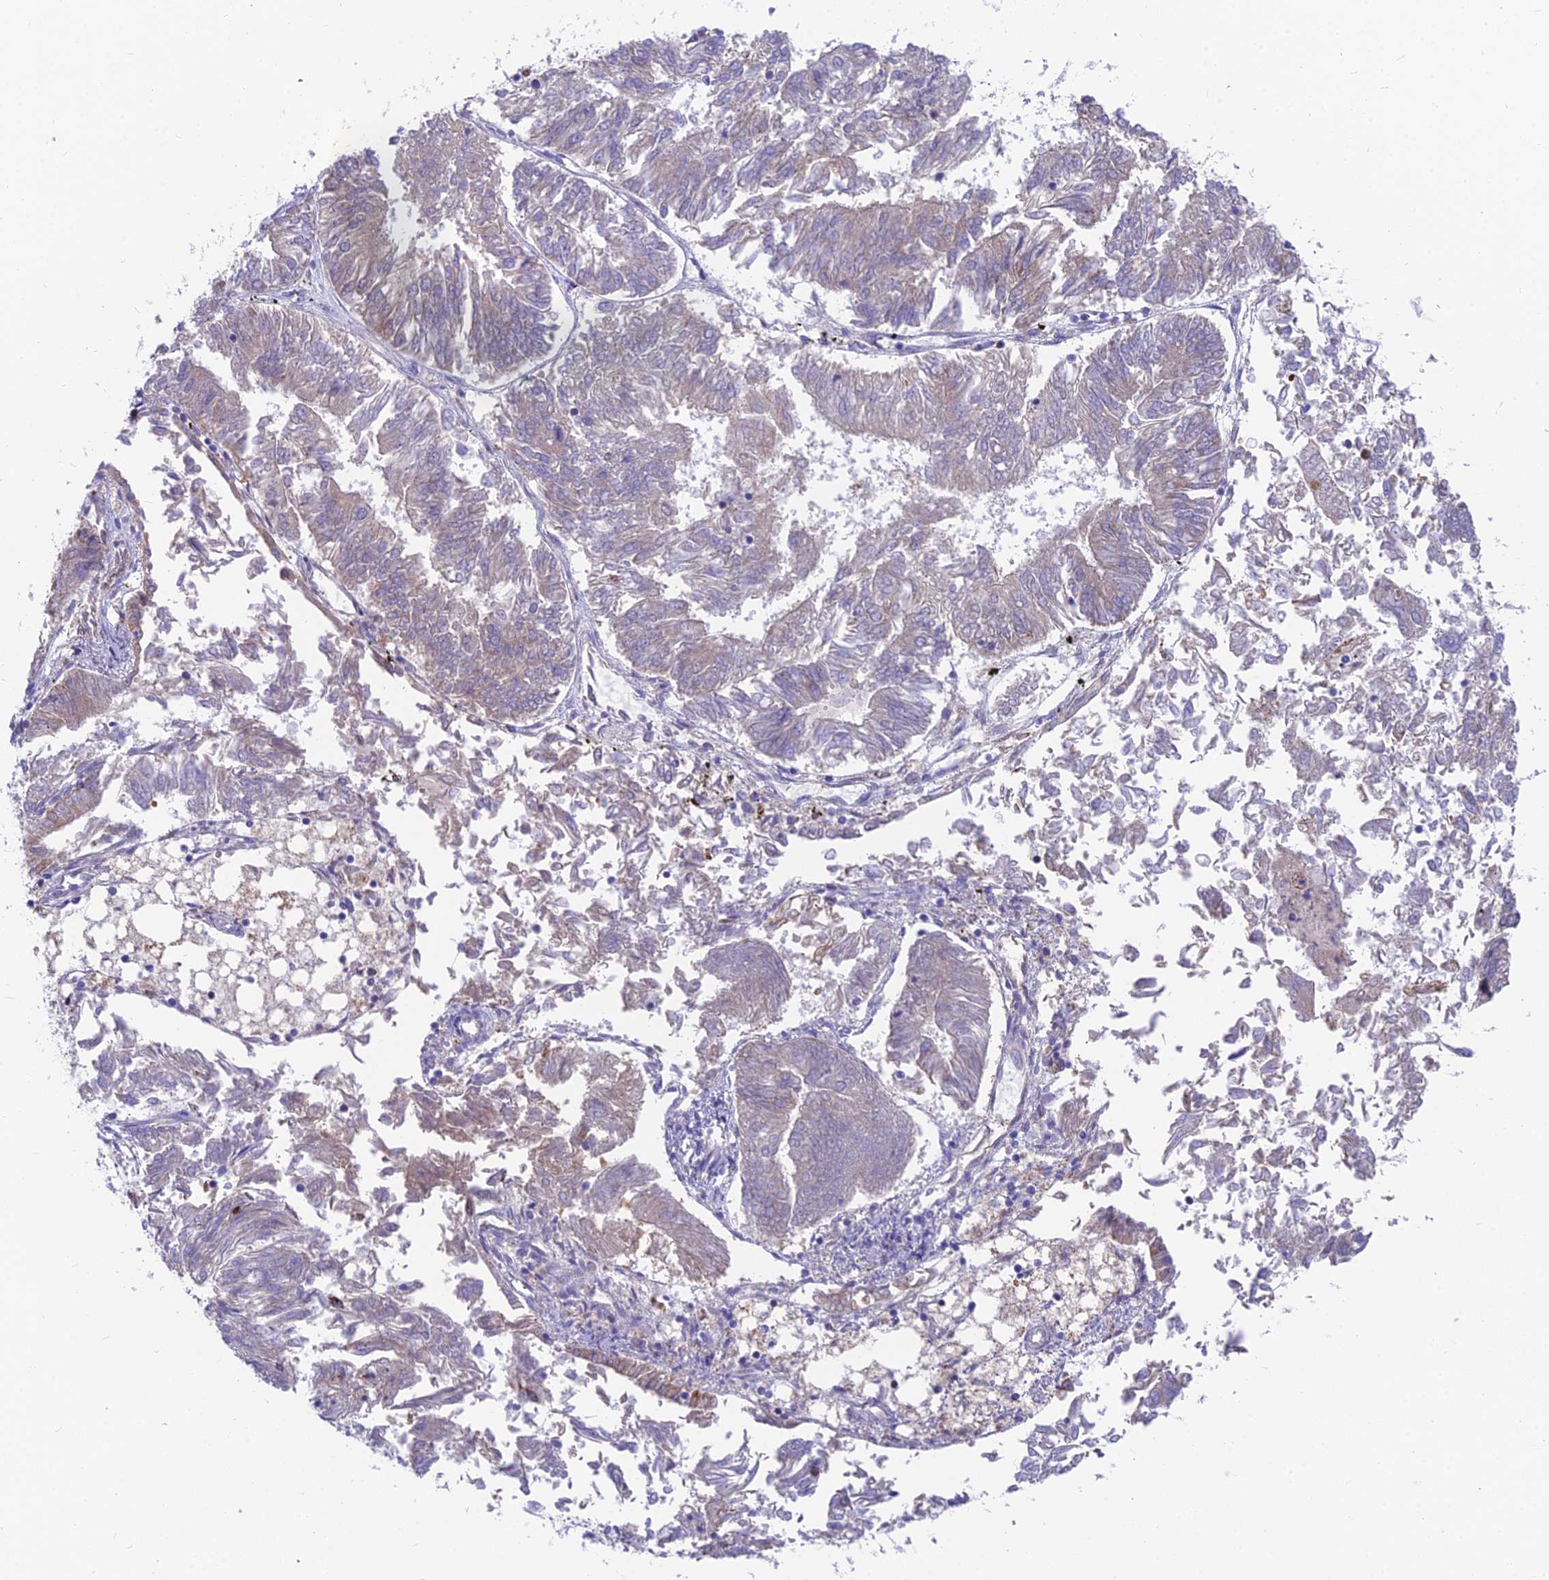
{"staining": {"intensity": "weak", "quantity": ">75%", "location": "cytoplasmic/membranous"}, "tissue": "endometrial cancer", "cell_type": "Tumor cells", "image_type": "cancer", "snomed": [{"axis": "morphology", "description": "Adenocarcinoma, NOS"}, {"axis": "topography", "description": "Endometrium"}], "caption": "The histopathology image demonstrates staining of endometrial cancer, revealing weak cytoplasmic/membranous protein staining (brown color) within tumor cells.", "gene": "TIGD6", "patient": {"sex": "female", "age": 58}}